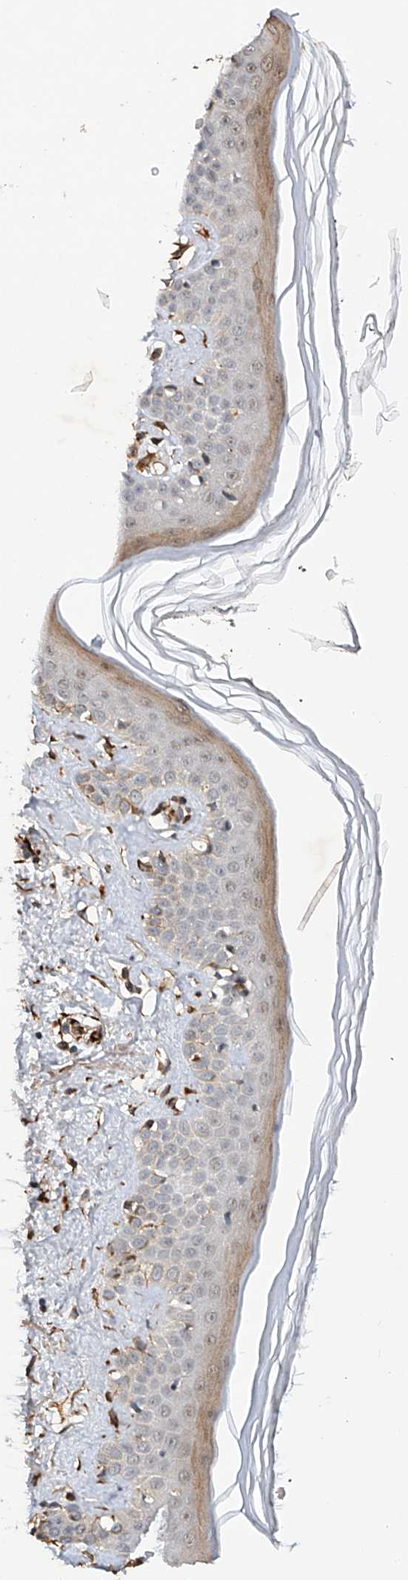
{"staining": {"intensity": "strong", "quantity": ">75%", "location": "cytoplasmic/membranous,nuclear"}, "tissue": "skin", "cell_type": "Fibroblasts", "image_type": "normal", "snomed": [{"axis": "morphology", "description": "Normal tissue, NOS"}, {"axis": "topography", "description": "Skin"}], "caption": "Protein expression analysis of unremarkable skin reveals strong cytoplasmic/membranous,nuclear positivity in about >75% of fibroblasts. (brown staining indicates protein expression, while blue staining denotes nuclei).", "gene": "AMD1", "patient": {"sex": "female", "age": 64}}